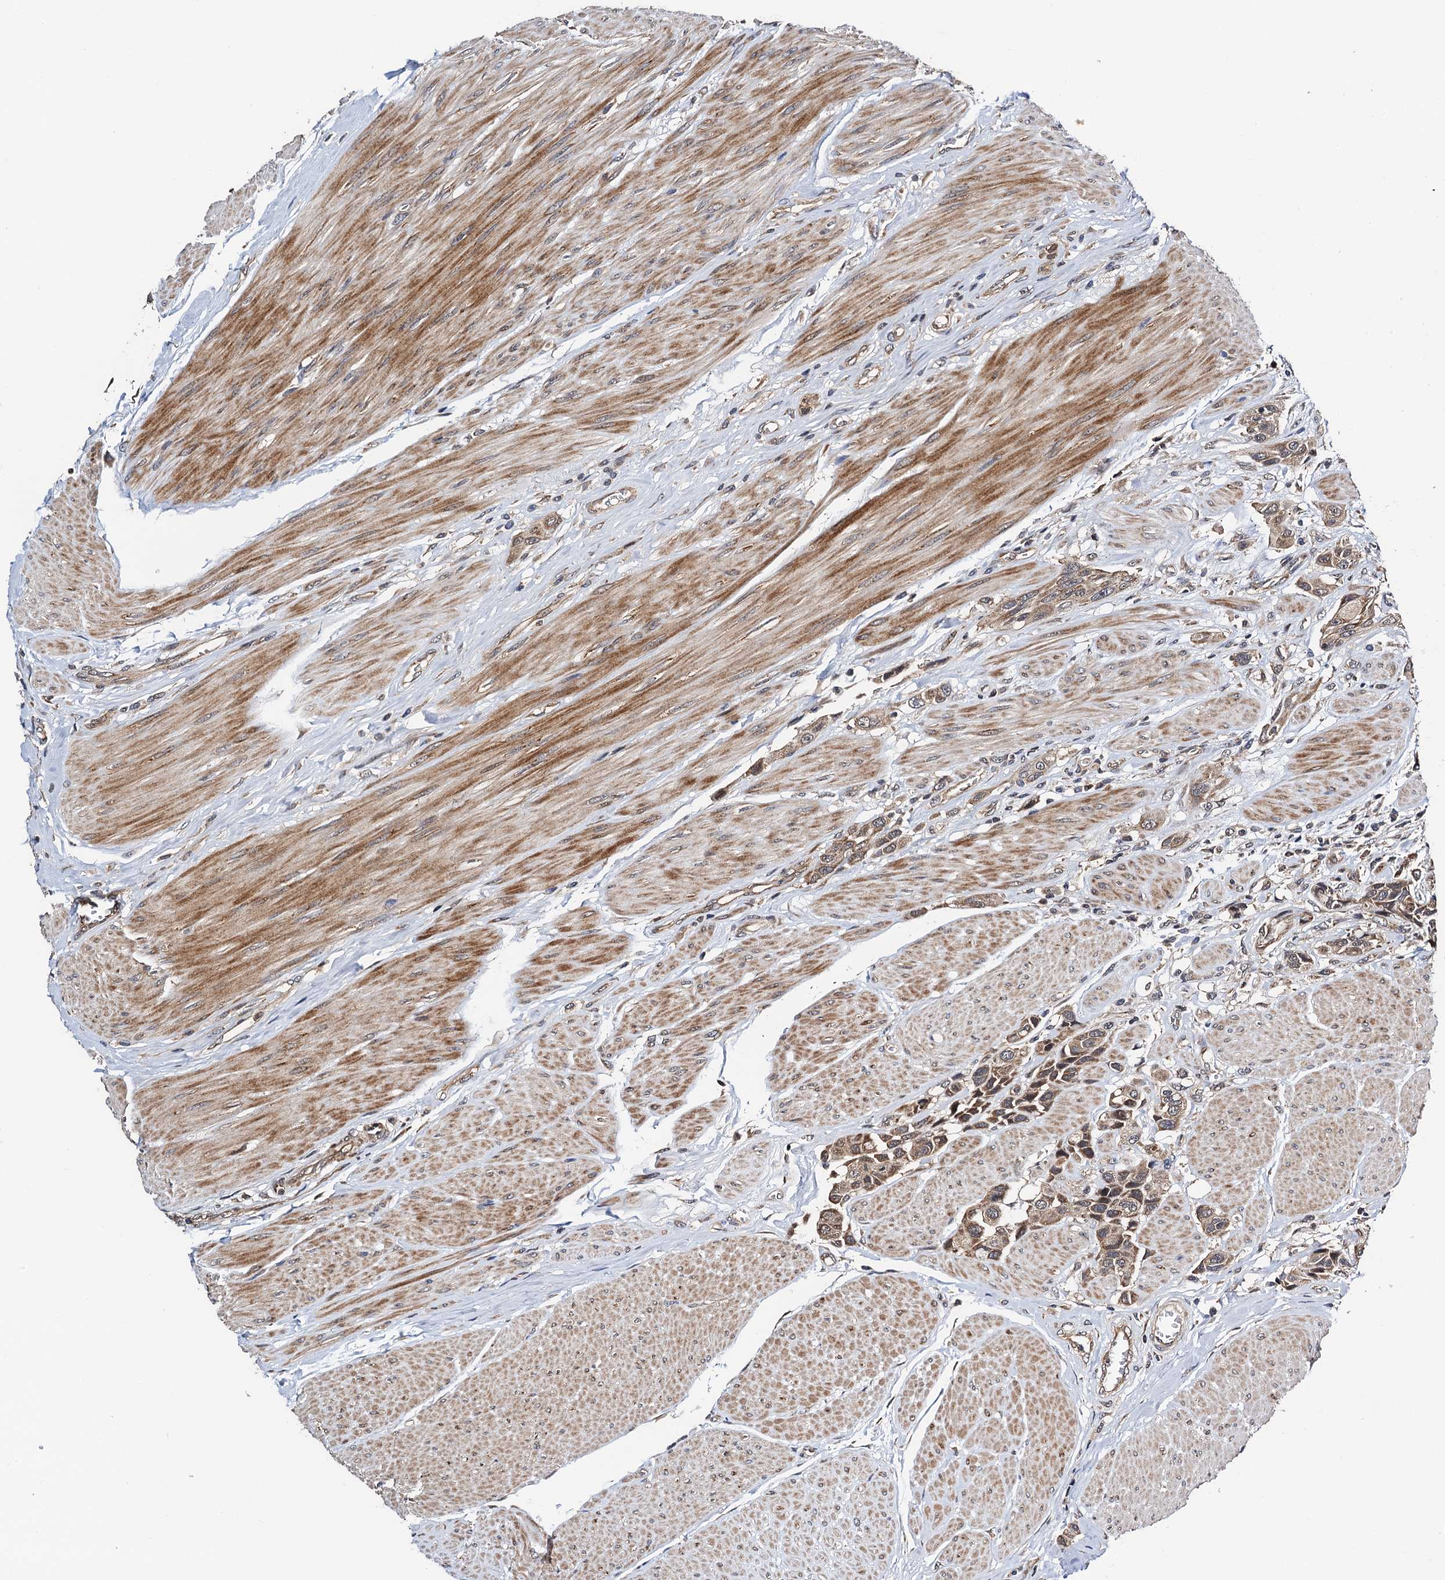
{"staining": {"intensity": "moderate", "quantity": ">75%", "location": "cytoplasmic/membranous"}, "tissue": "urothelial cancer", "cell_type": "Tumor cells", "image_type": "cancer", "snomed": [{"axis": "morphology", "description": "Urothelial carcinoma, High grade"}, {"axis": "topography", "description": "Urinary bladder"}], "caption": "About >75% of tumor cells in high-grade urothelial carcinoma exhibit moderate cytoplasmic/membranous protein staining as visualized by brown immunohistochemical staining.", "gene": "NAA16", "patient": {"sex": "male", "age": 50}}